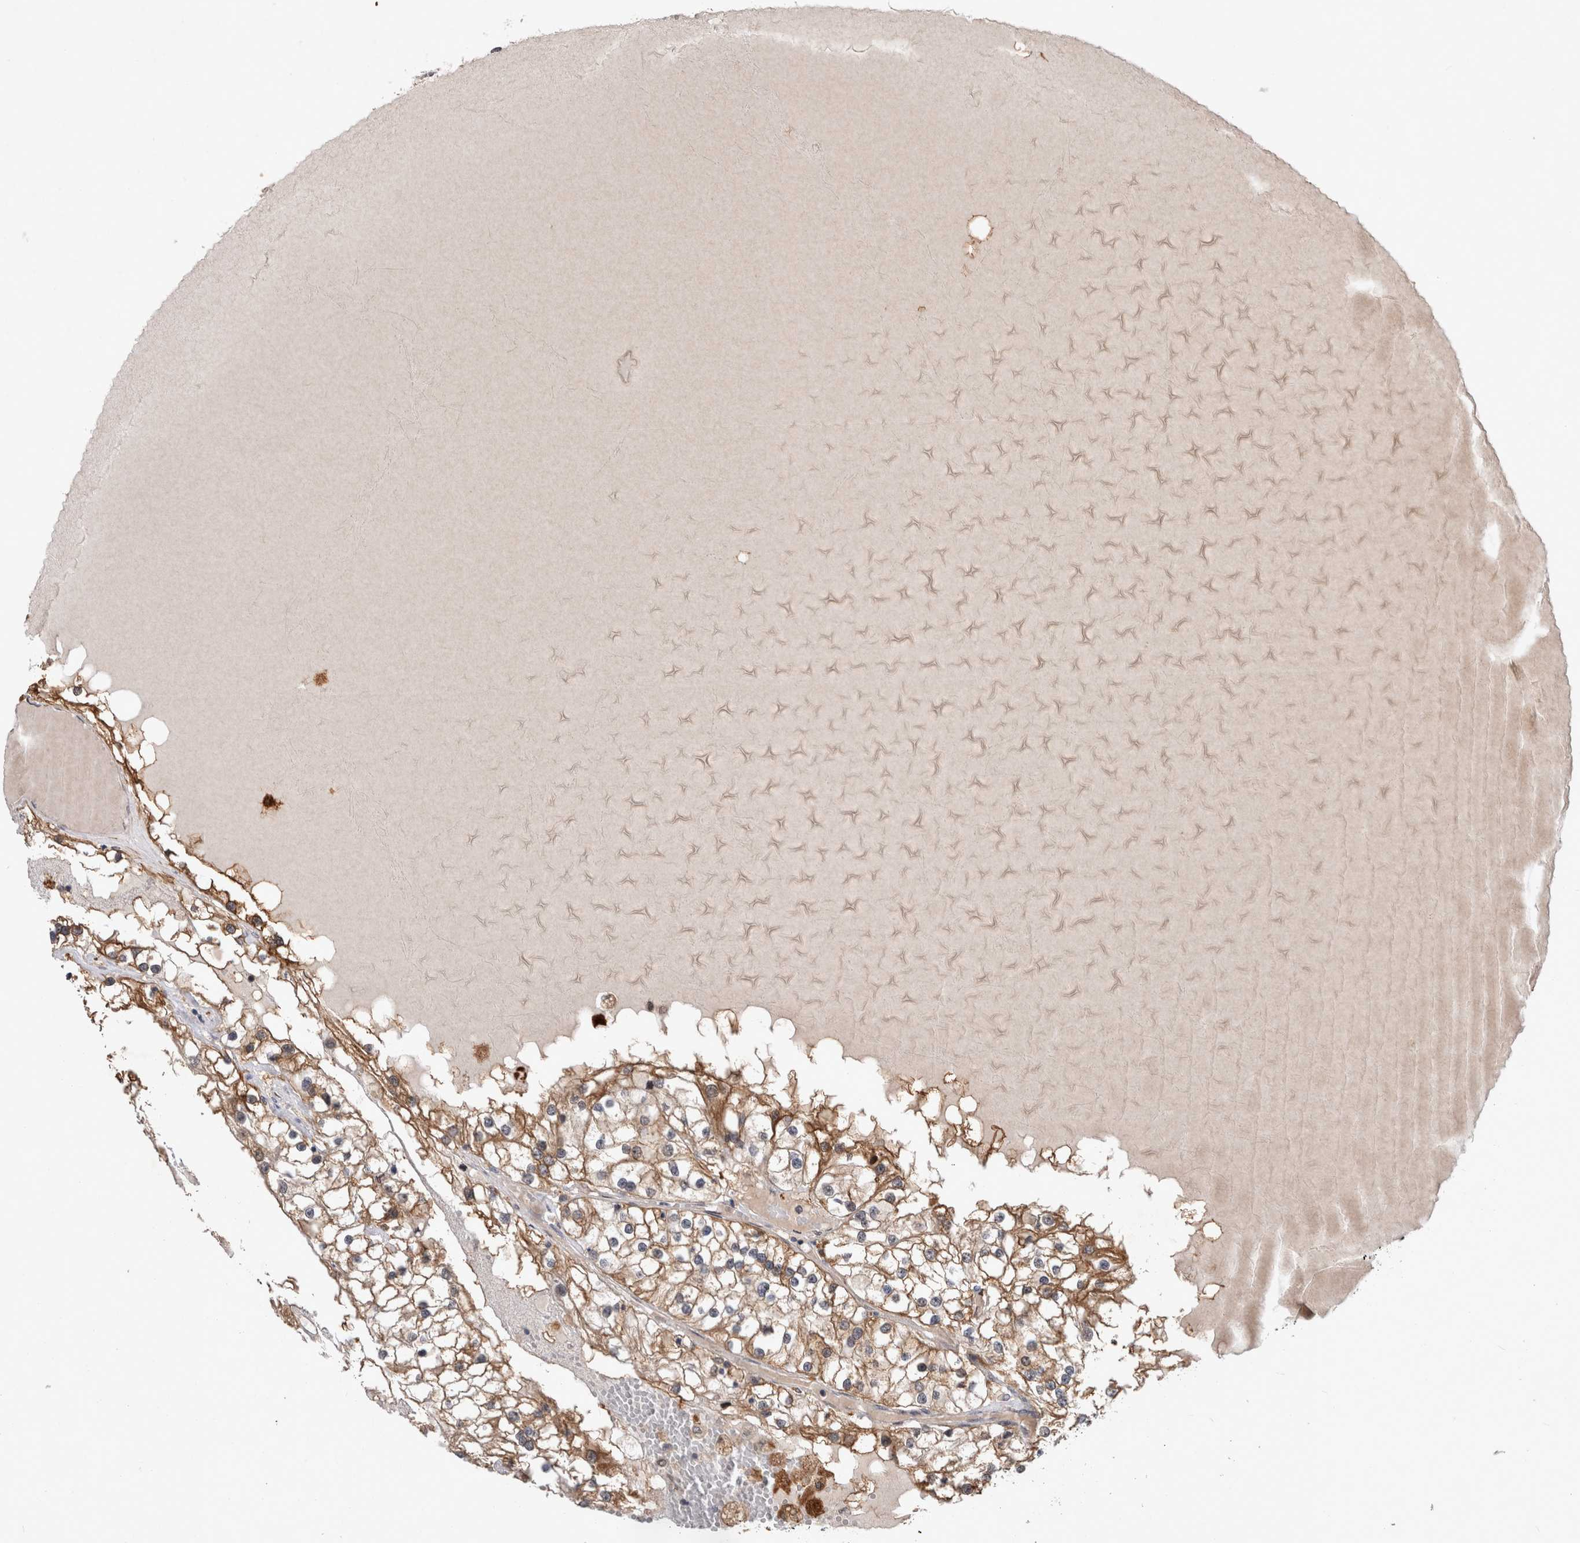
{"staining": {"intensity": "moderate", "quantity": ">75%", "location": "cytoplasmic/membranous"}, "tissue": "renal cancer", "cell_type": "Tumor cells", "image_type": "cancer", "snomed": [{"axis": "morphology", "description": "Adenocarcinoma, NOS"}, {"axis": "topography", "description": "Kidney"}], "caption": "Moderate cytoplasmic/membranous expression is identified in approximately >75% of tumor cells in renal adenocarcinoma. Nuclei are stained in blue.", "gene": "MRPL37", "patient": {"sex": "male", "age": 68}}